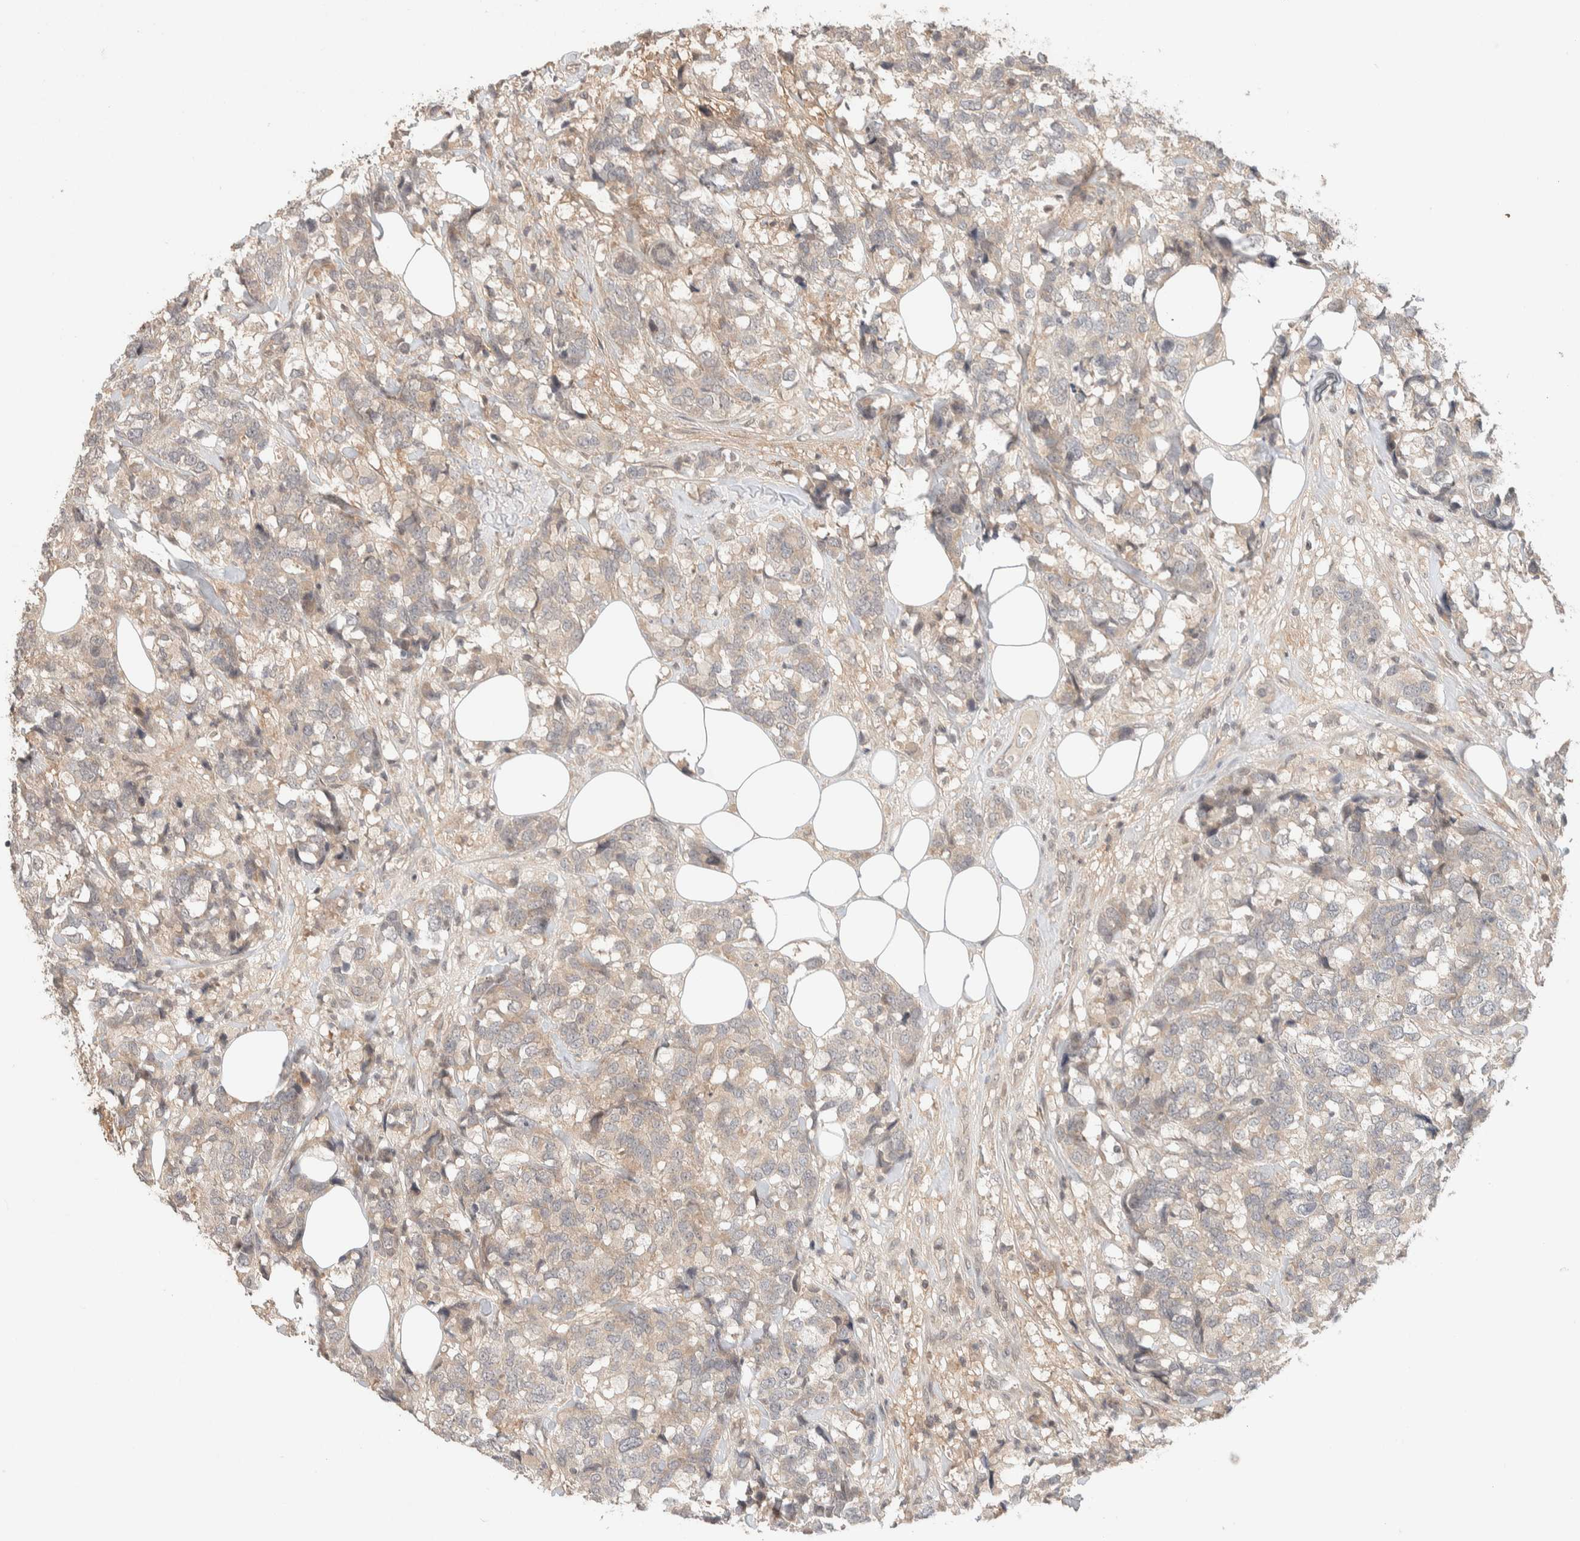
{"staining": {"intensity": "weak", "quantity": "25%-75%", "location": "cytoplasmic/membranous"}, "tissue": "breast cancer", "cell_type": "Tumor cells", "image_type": "cancer", "snomed": [{"axis": "morphology", "description": "Lobular carcinoma"}, {"axis": "topography", "description": "Breast"}], "caption": "Protein analysis of breast cancer tissue demonstrates weak cytoplasmic/membranous staining in about 25%-75% of tumor cells.", "gene": "THRA", "patient": {"sex": "female", "age": 59}}